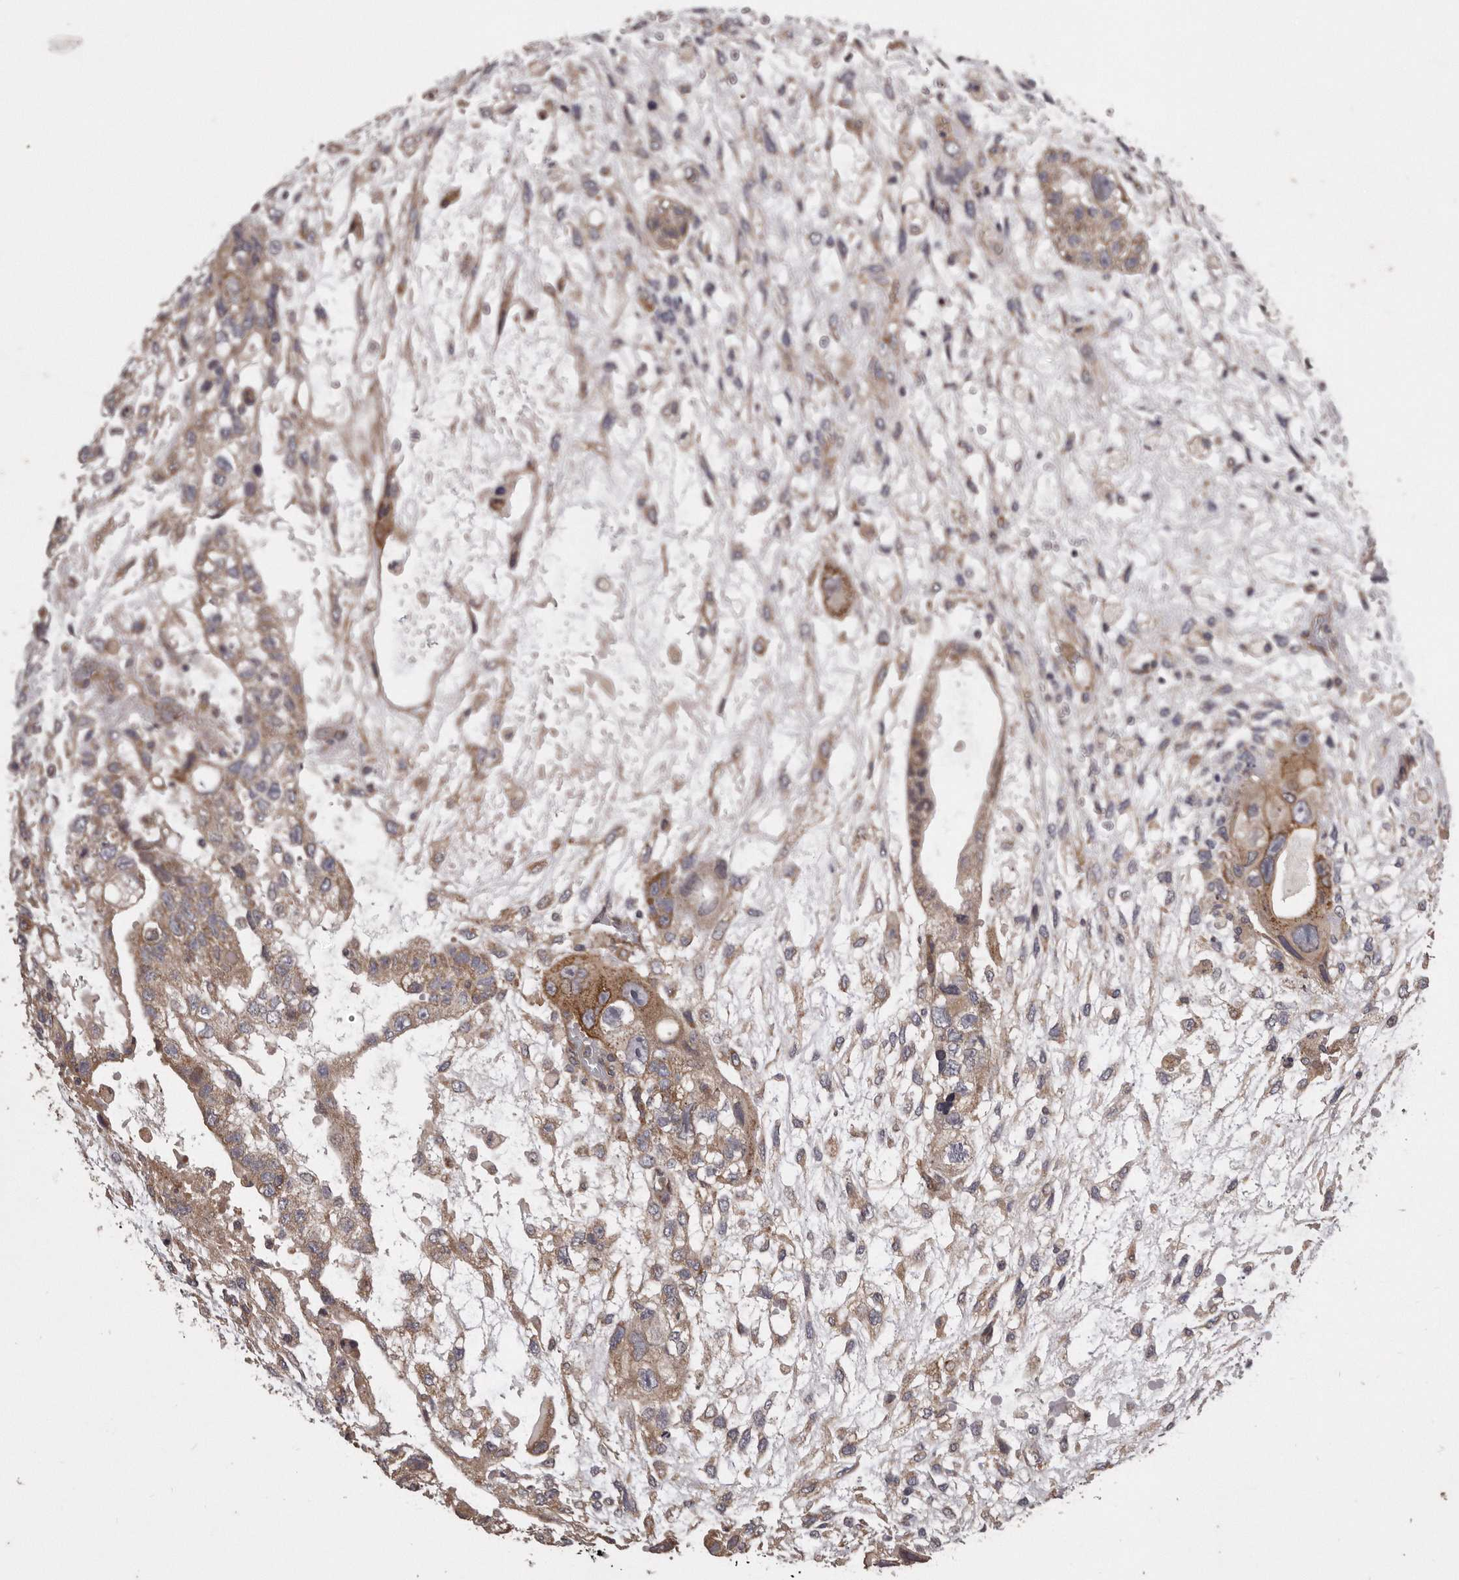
{"staining": {"intensity": "moderate", "quantity": ">75%", "location": "cytoplasmic/membranous"}, "tissue": "testis cancer", "cell_type": "Tumor cells", "image_type": "cancer", "snomed": [{"axis": "morphology", "description": "Carcinoma, Embryonal, NOS"}, {"axis": "topography", "description": "Testis"}], "caption": "Embryonal carcinoma (testis) tissue demonstrates moderate cytoplasmic/membranous staining in approximately >75% of tumor cells", "gene": "ARMCX1", "patient": {"sex": "male", "age": 36}}